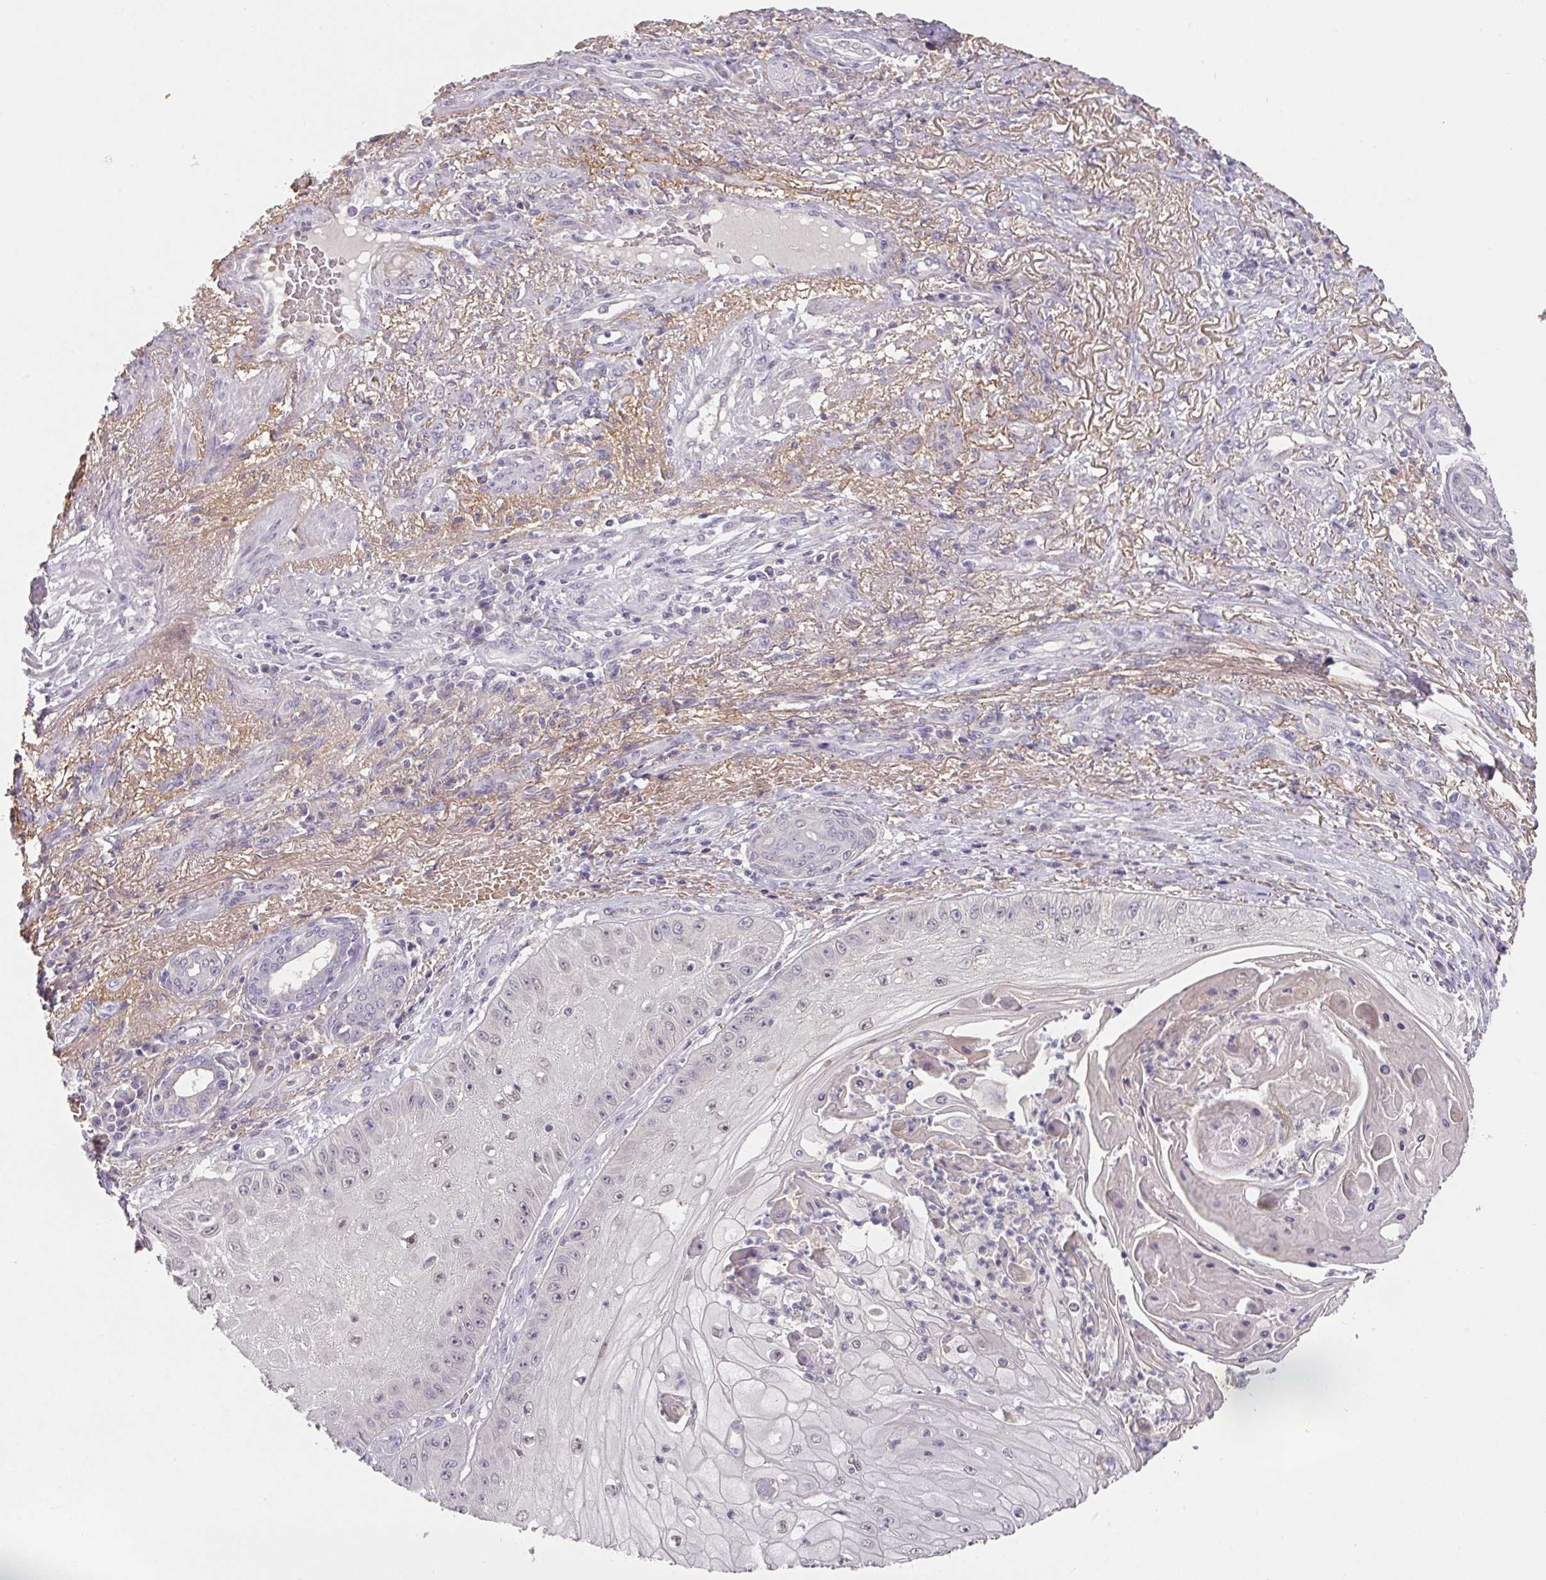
{"staining": {"intensity": "weak", "quantity": "<25%", "location": "nuclear"}, "tissue": "skin cancer", "cell_type": "Tumor cells", "image_type": "cancer", "snomed": [{"axis": "morphology", "description": "Squamous cell carcinoma, NOS"}, {"axis": "topography", "description": "Skin"}], "caption": "Immunohistochemical staining of squamous cell carcinoma (skin) demonstrates no significant positivity in tumor cells. (Immunohistochemistry (ihc), brightfield microscopy, high magnification).", "gene": "FOXN4", "patient": {"sex": "male", "age": 70}}